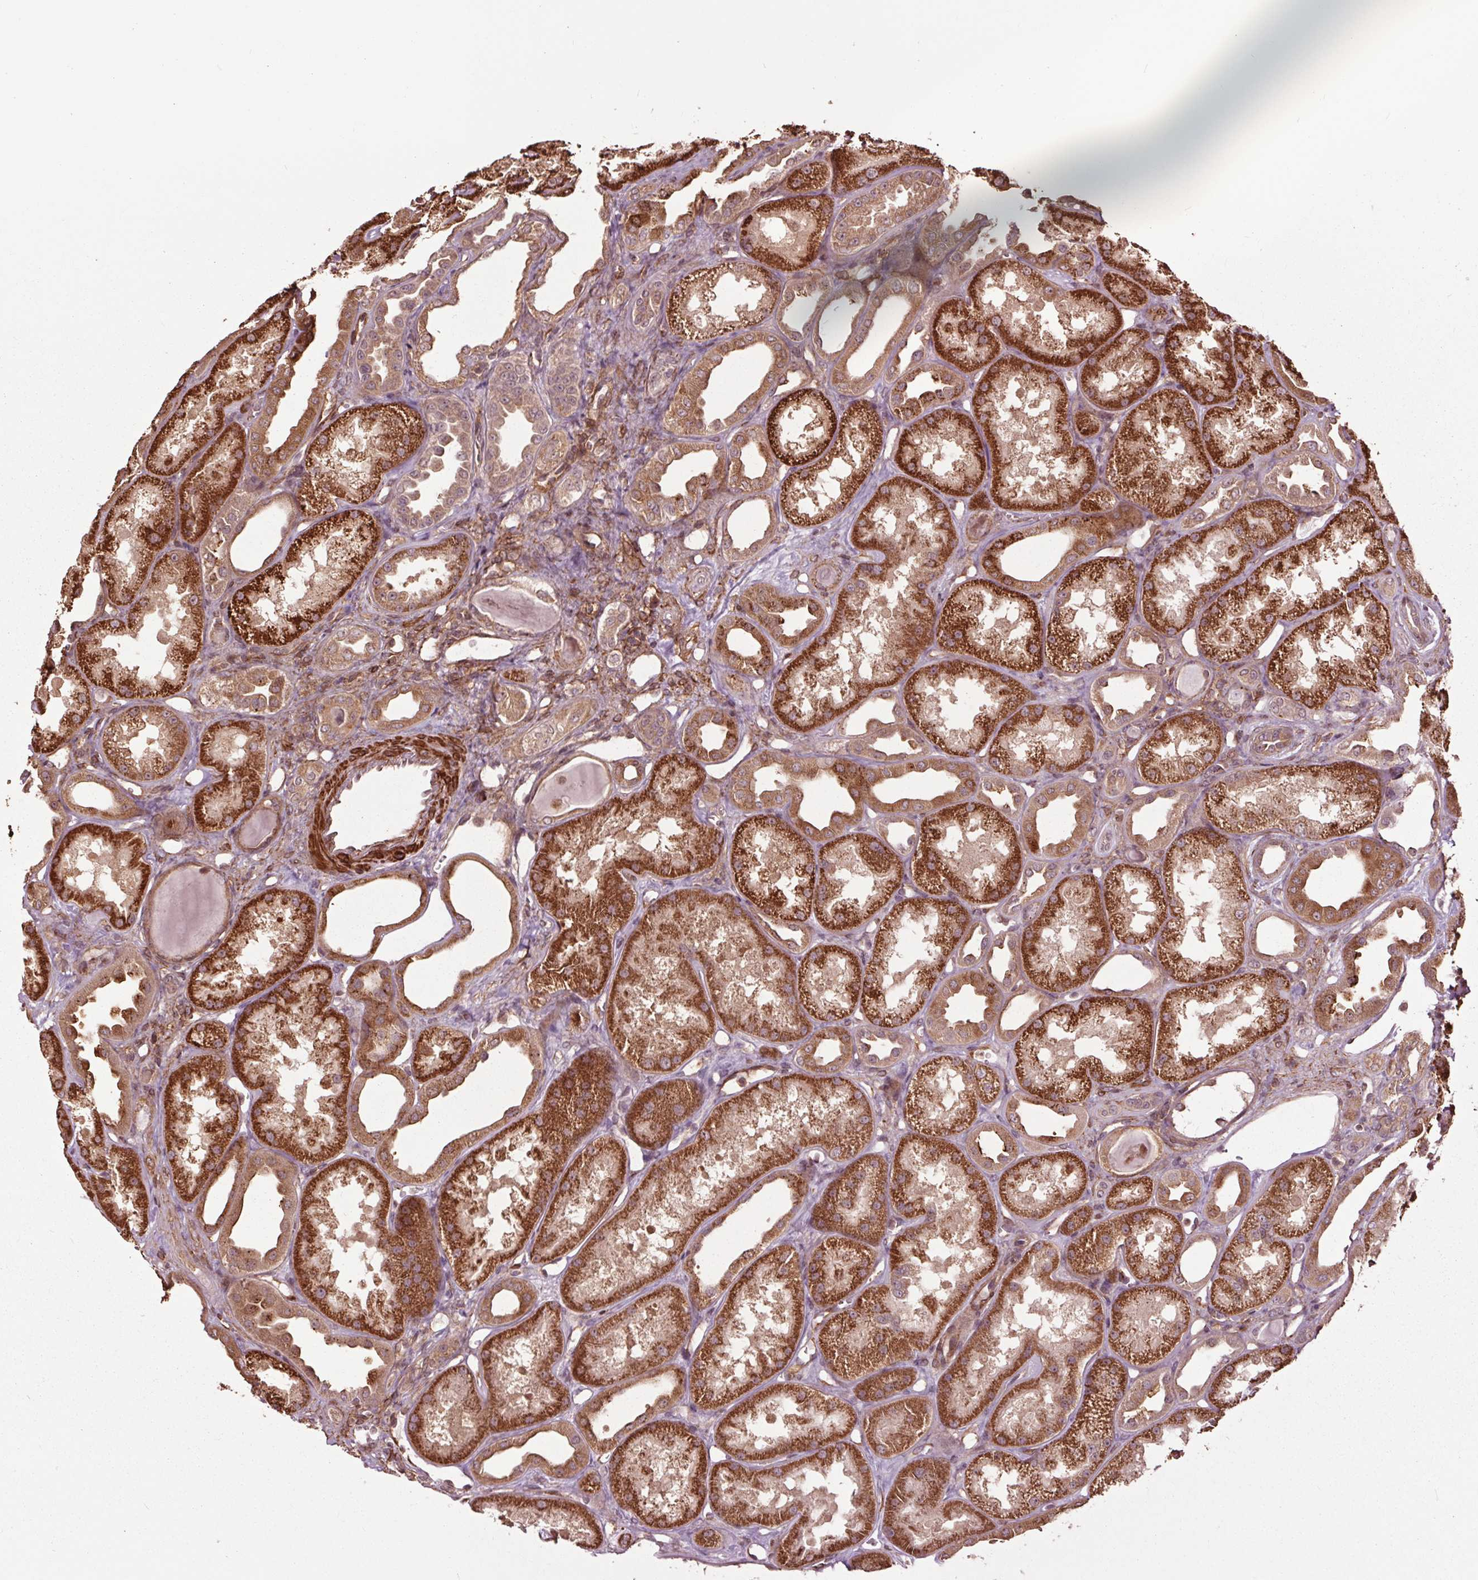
{"staining": {"intensity": "weak", "quantity": ">75%", "location": "cytoplasmic/membranous"}, "tissue": "kidney", "cell_type": "Cells in glomeruli", "image_type": "normal", "snomed": [{"axis": "morphology", "description": "Normal tissue, NOS"}, {"axis": "topography", "description": "Kidney"}], "caption": "Protein expression analysis of normal kidney displays weak cytoplasmic/membranous positivity in about >75% of cells in glomeruli. (Stains: DAB in brown, nuclei in blue, Microscopy: brightfield microscopy at high magnification).", "gene": "CEP95", "patient": {"sex": "male", "age": 61}}